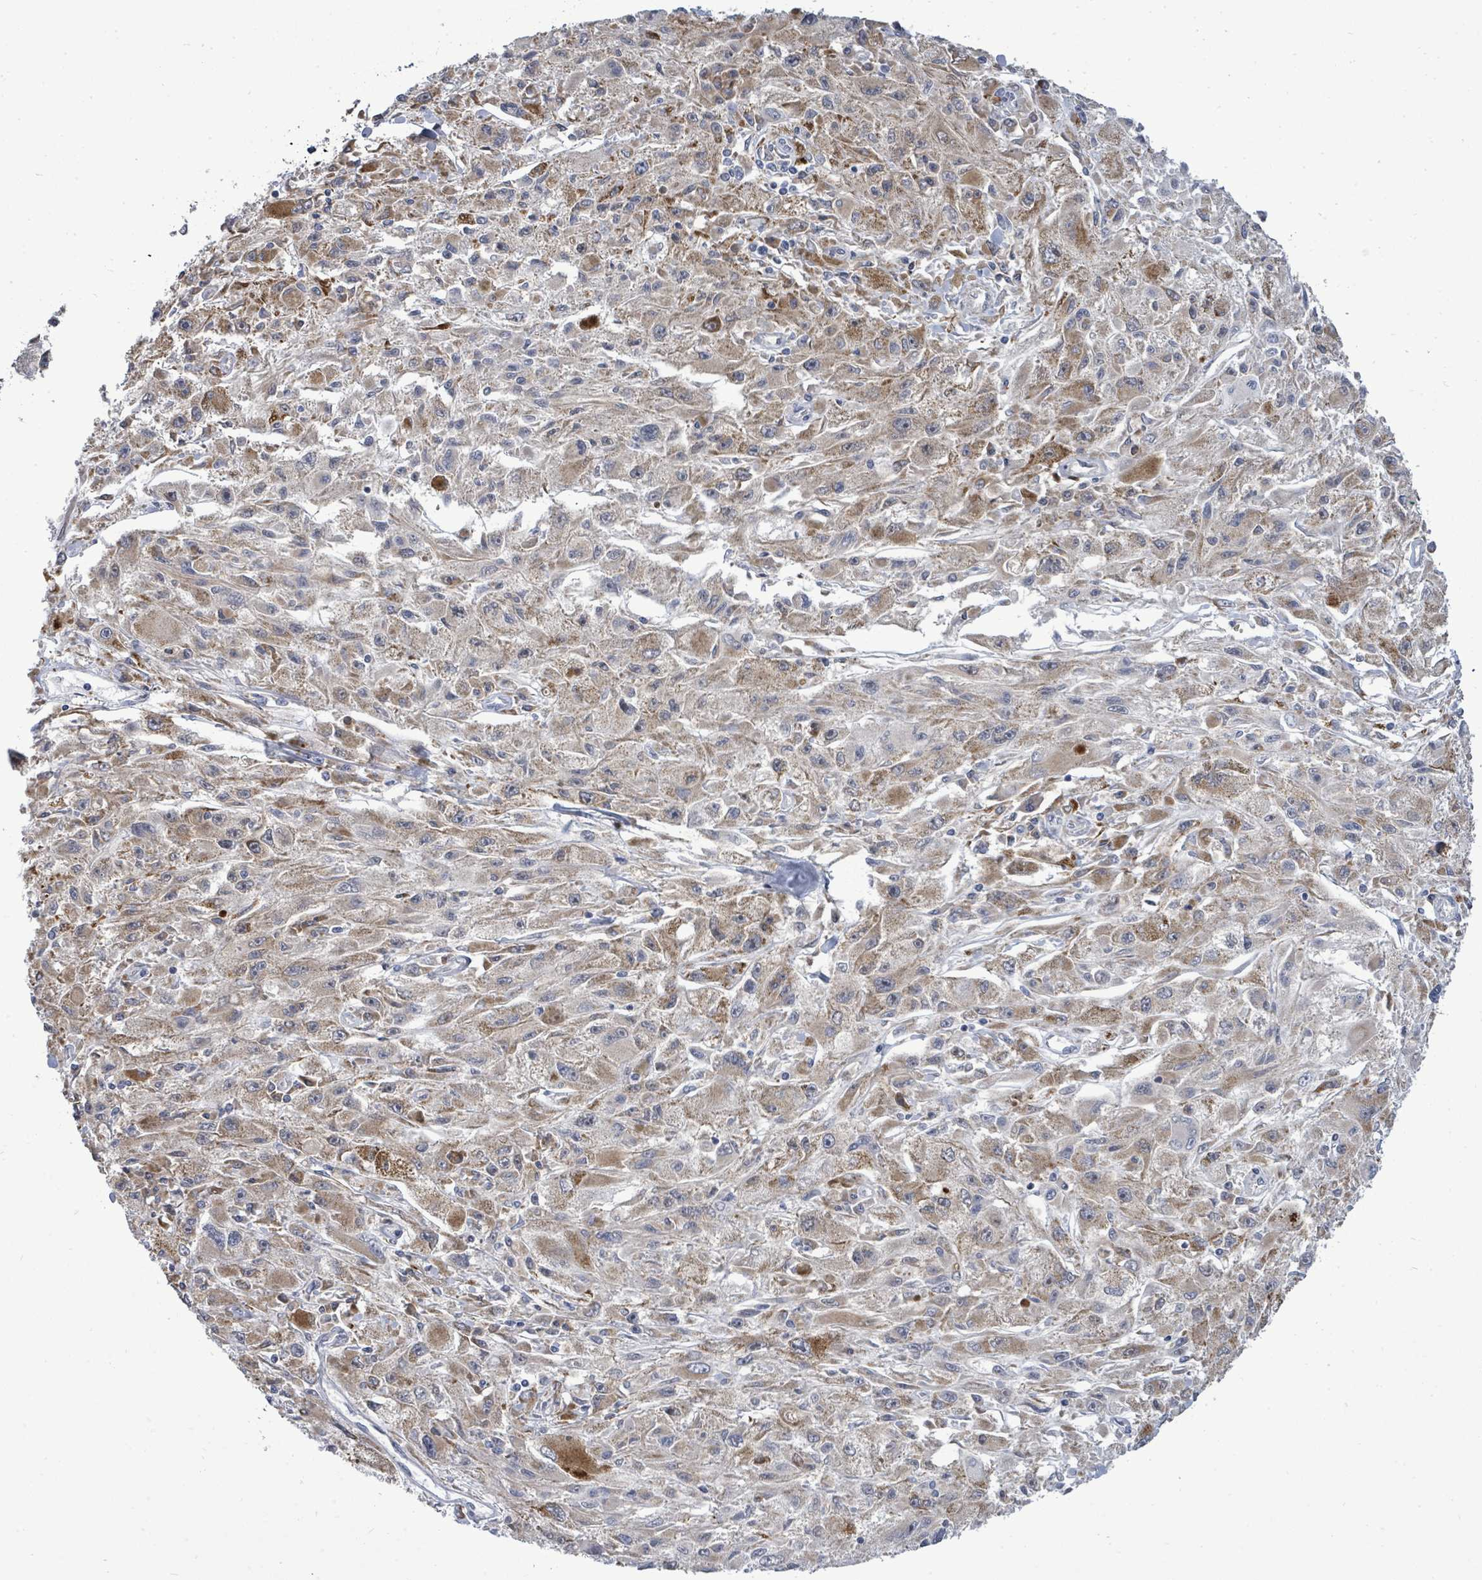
{"staining": {"intensity": "weak", "quantity": "25%-75%", "location": "cytoplasmic/membranous"}, "tissue": "melanoma", "cell_type": "Tumor cells", "image_type": "cancer", "snomed": [{"axis": "morphology", "description": "Malignant melanoma, Metastatic site"}, {"axis": "topography", "description": "Skin"}], "caption": "Tumor cells reveal low levels of weak cytoplasmic/membranous positivity in about 25%-75% of cells in human melanoma. The staining was performed using DAB, with brown indicating positive protein expression. Nuclei are stained blue with hematoxylin.", "gene": "SAR1A", "patient": {"sex": "male", "age": 53}}